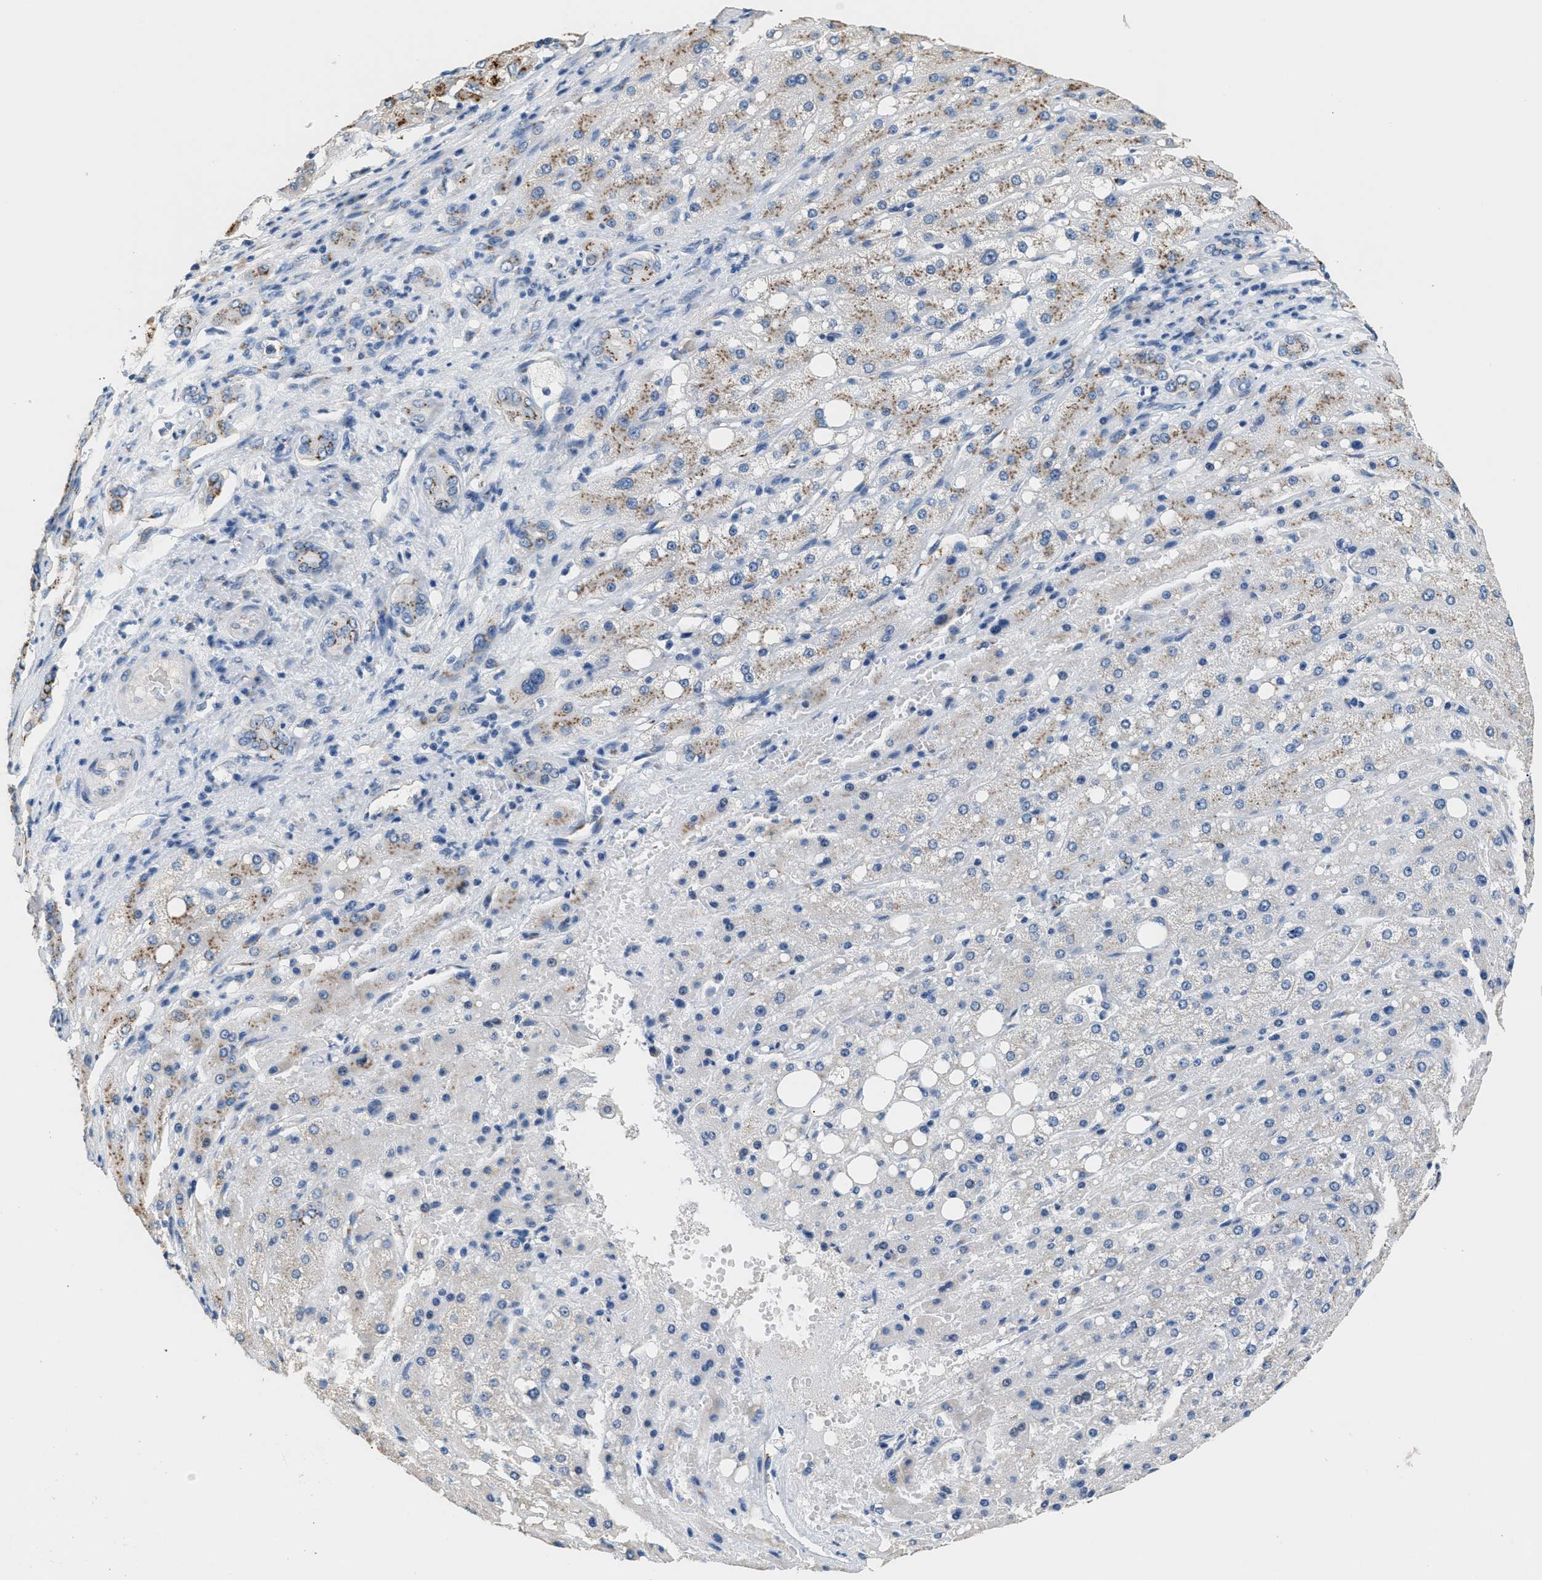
{"staining": {"intensity": "moderate", "quantity": "<25%", "location": "cytoplasmic/membranous"}, "tissue": "liver cancer", "cell_type": "Tumor cells", "image_type": "cancer", "snomed": [{"axis": "morphology", "description": "Carcinoma, Hepatocellular, NOS"}, {"axis": "topography", "description": "Liver"}], "caption": "This is an image of immunohistochemistry (IHC) staining of hepatocellular carcinoma (liver), which shows moderate expression in the cytoplasmic/membranous of tumor cells.", "gene": "GOLM1", "patient": {"sex": "male", "age": 80}}